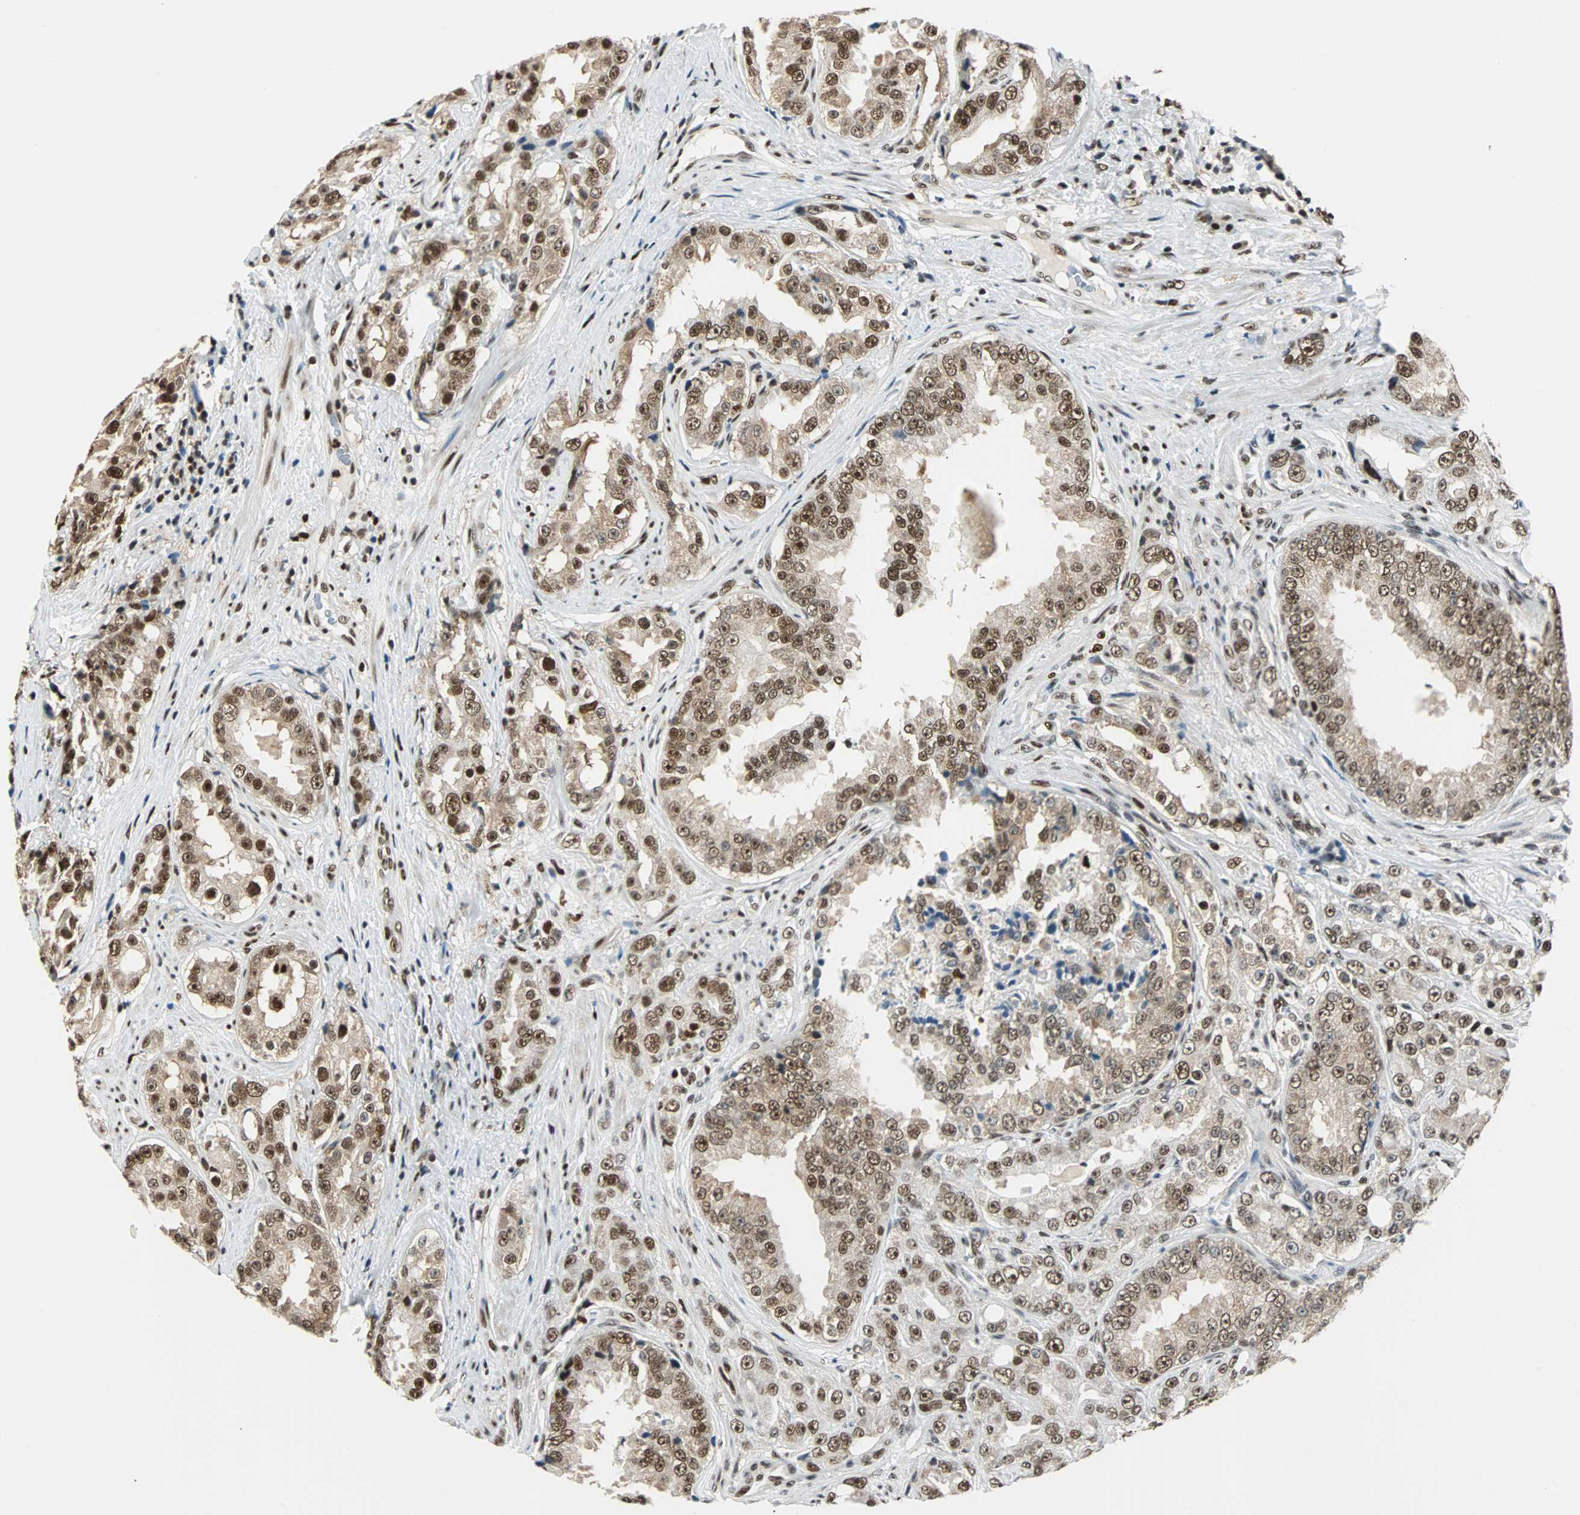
{"staining": {"intensity": "moderate", "quantity": ">75%", "location": "cytoplasmic/membranous,nuclear"}, "tissue": "prostate cancer", "cell_type": "Tumor cells", "image_type": "cancer", "snomed": [{"axis": "morphology", "description": "Adenocarcinoma, High grade"}, {"axis": "topography", "description": "Prostate"}], "caption": "Prostate cancer (high-grade adenocarcinoma) stained for a protein shows moderate cytoplasmic/membranous and nuclear positivity in tumor cells.", "gene": "XRCC4", "patient": {"sex": "male", "age": 73}}